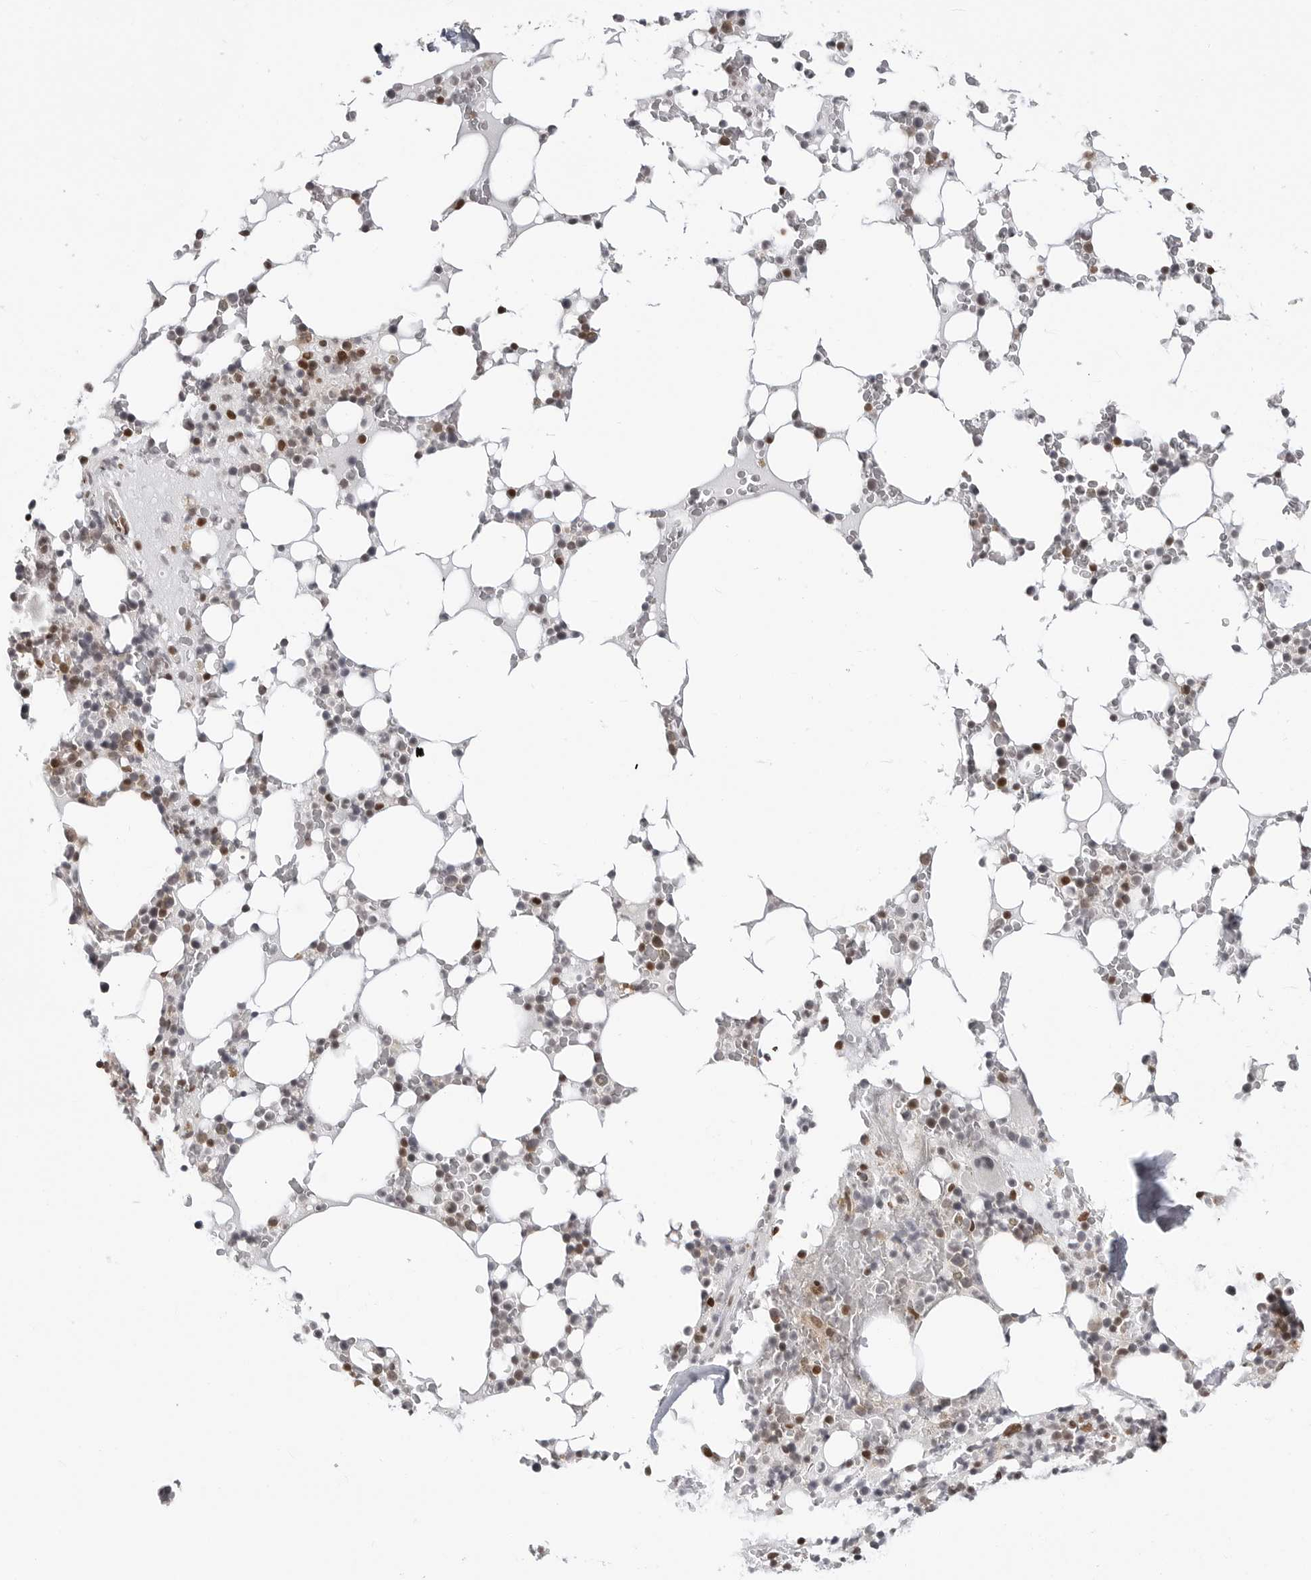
{"staining": {"intensity": "moderate", "quantity": "25%-75%", "location": "nuclear"}, "tissue": "bone marrow", "cell_type": "Hematopoietic cells", "image_type": "normal", "snomed": [{"axis": "morphology", "description": "Normal tissue, NOS"}, {"axis": "topography", "description": "Bone marrow"}], "caption": "Immunohistochemistry (IHC) micrograph of unremarkable bone marrow stained for a protein (brown), which exhibits medium levels of moderate nuclear staining in about 25%-75% of hematopoietic cells.", "gene": "C8orf33", "patient": {"sex": "male", "age": 58}}